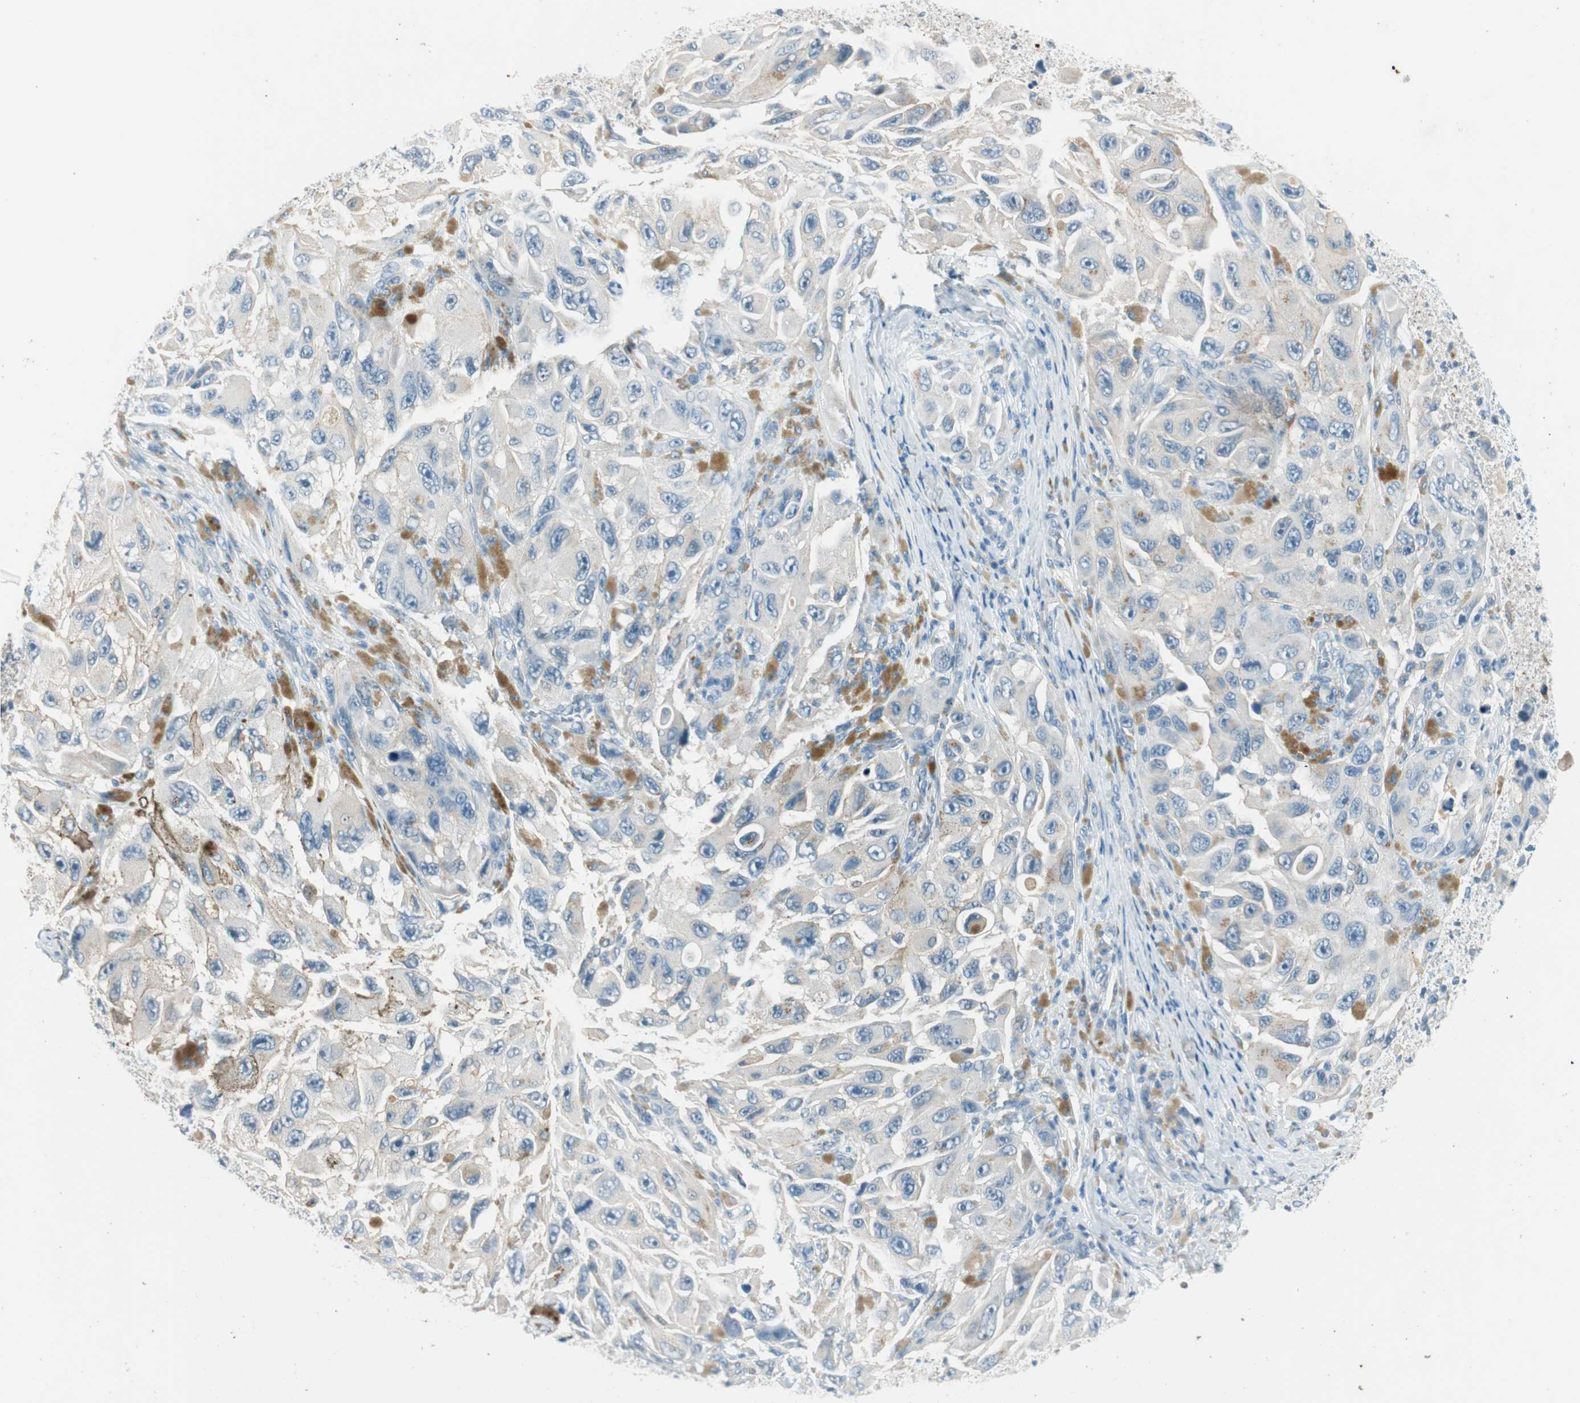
{"staining": {"intensity": "negative", "quantity": "none", "location": "none"}, "tissue": "melanoma", "cell_type": "Tumor cells", "image_type": "cancer", "snomed": [{"axis": "morphology", "description": "Malignant melanoma, NOS"}, {"axis": "topography", "description": "Skin"}], "caption": "This is an immunohistochemistry image of melanoma. There is no positivity in tumor cells.", "gene": "GNAO1", "patient": {"sex": "female", "age": 73}}